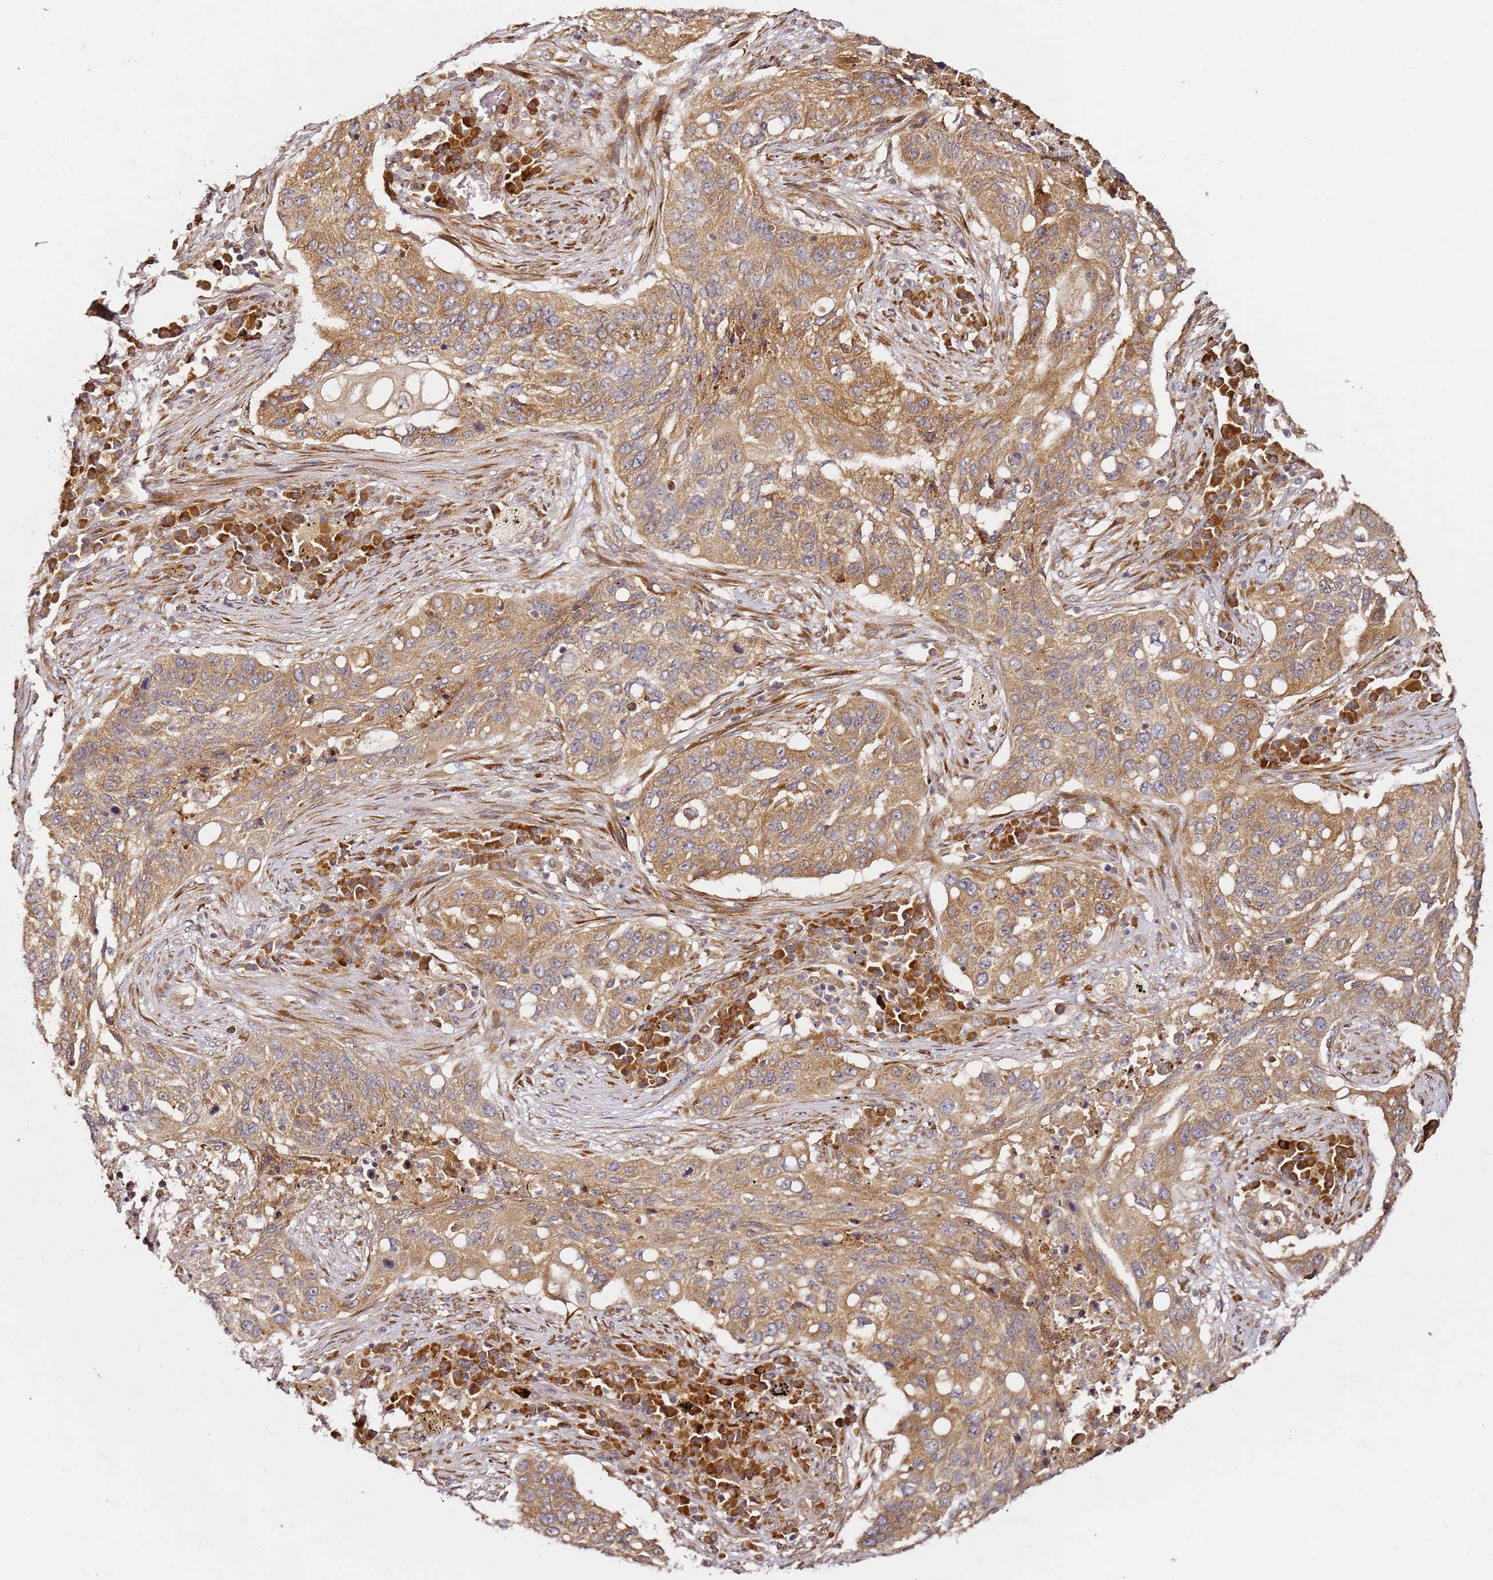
{"staining": {"intensity": "moderate", "quantity": ">75%", "location": "cytoplasmic/membranous"}, "tissue": "lung cancer", "cell_type": "Tumor cells", "image_type": "cancer", "snomed": [{"axis": "morphology", "description": "Squamous cell carcinoma, NOS"}, {"axis": "topography", "description": "Lung"}], "caption": "Protein expression analysis of squamous cell carcinoma (lung) demonstrates moderate cytoplasmic/membranous staining in about >75% of tumor cells.", "gene": "RPS3A", "patient": {"sex": "female", "age": 63}}